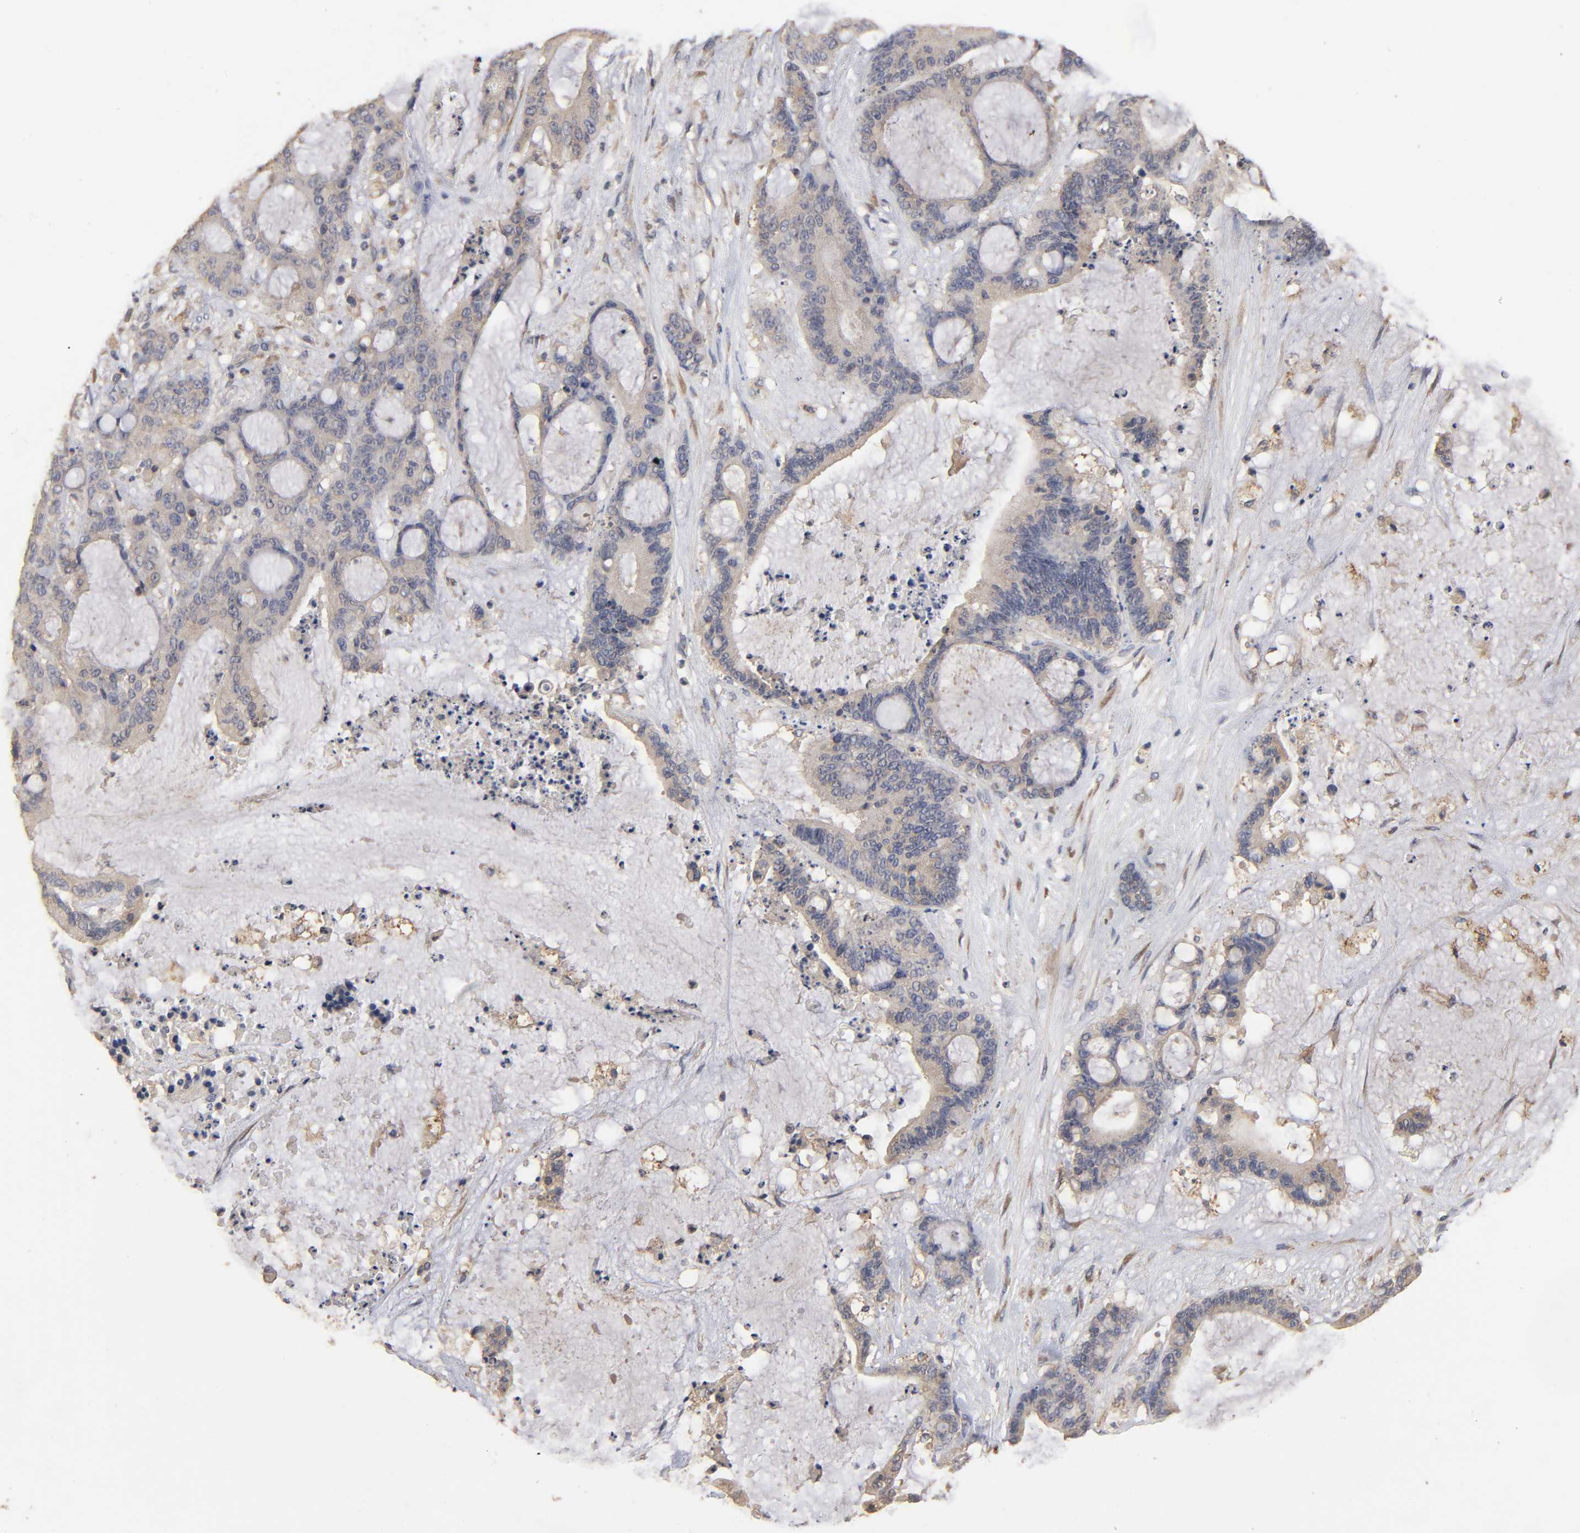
{"staining": {"intensity": "weak", "quantity": ">75%", "location": "cytoplasmic/membranous"}, "tissue": "liver cancer", "cell_type": "Tumor cells", "image_type": "cancer", "snomed": [{"axis": "morphology", "description": "Cholangiocarcinoma"}, {"axis": "topography", "description": "Liver"}], "caption": "The histopathology image exhibits staining of cholangiocarcinoma (liver), revealing weak cytoplasmic/membranous protein expression (brown color) within tumor cells.", "gene": "EIF4G2", "patient": {"sex": "female", "age": 73}}